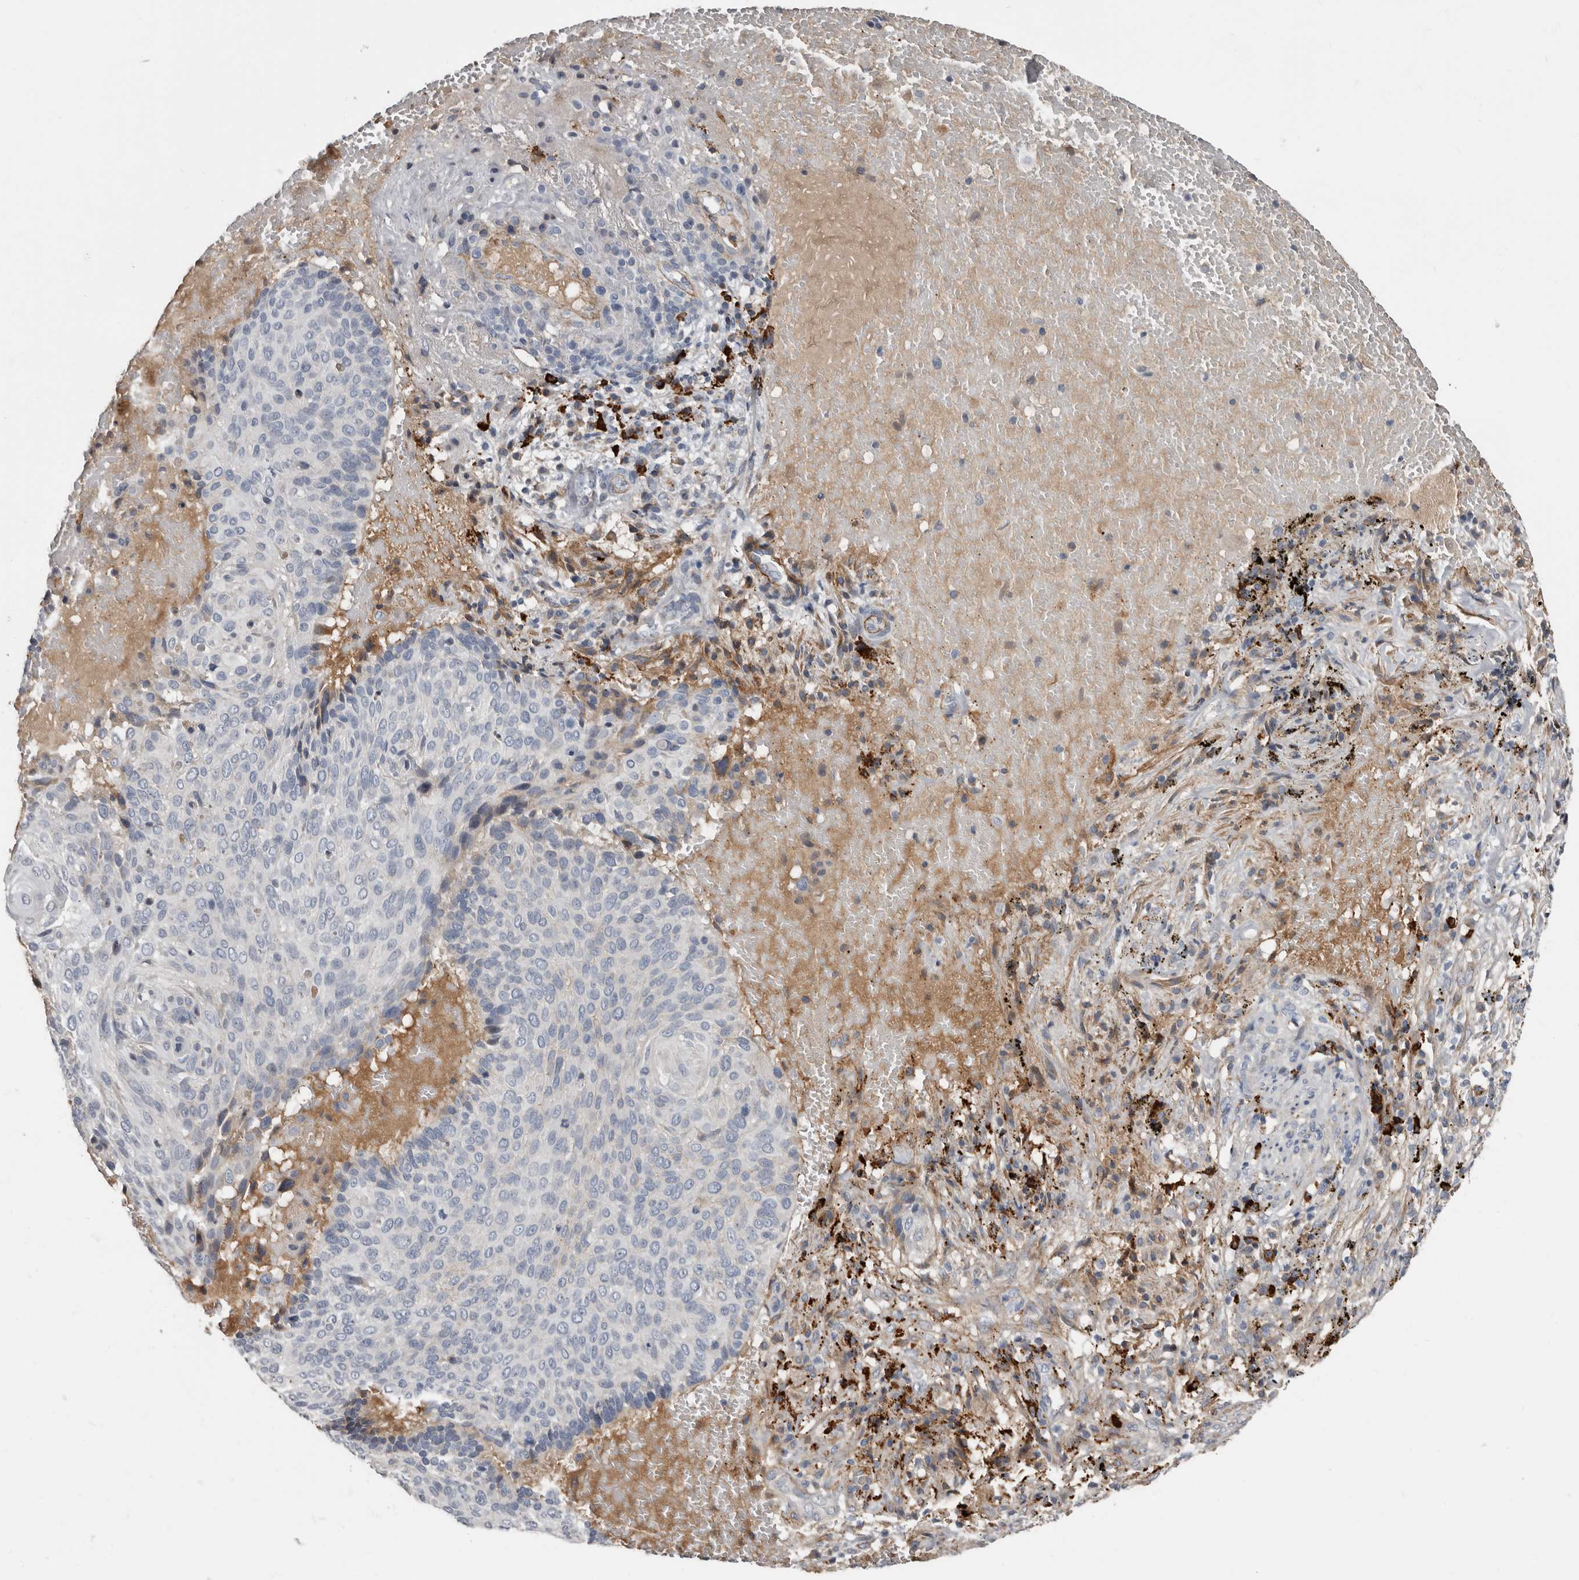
{"staining": {"intensity": "negative", "quantity": "none", "location": "none"}, "tissue": "cervical cancer", "cell_type": "Tumor cells", "image_type": "cancer", "snomed": [{"axis": "morphology", "description": "Squamous cell carcinoma, NOS"}, {"axis": "topography", "description": "Cervix"}], "caption": "The image demonstrates no staining of tumor cells in cervical cancer.", "gene": "ZNF114", "patient": {"sex": "female", "age": 74}}